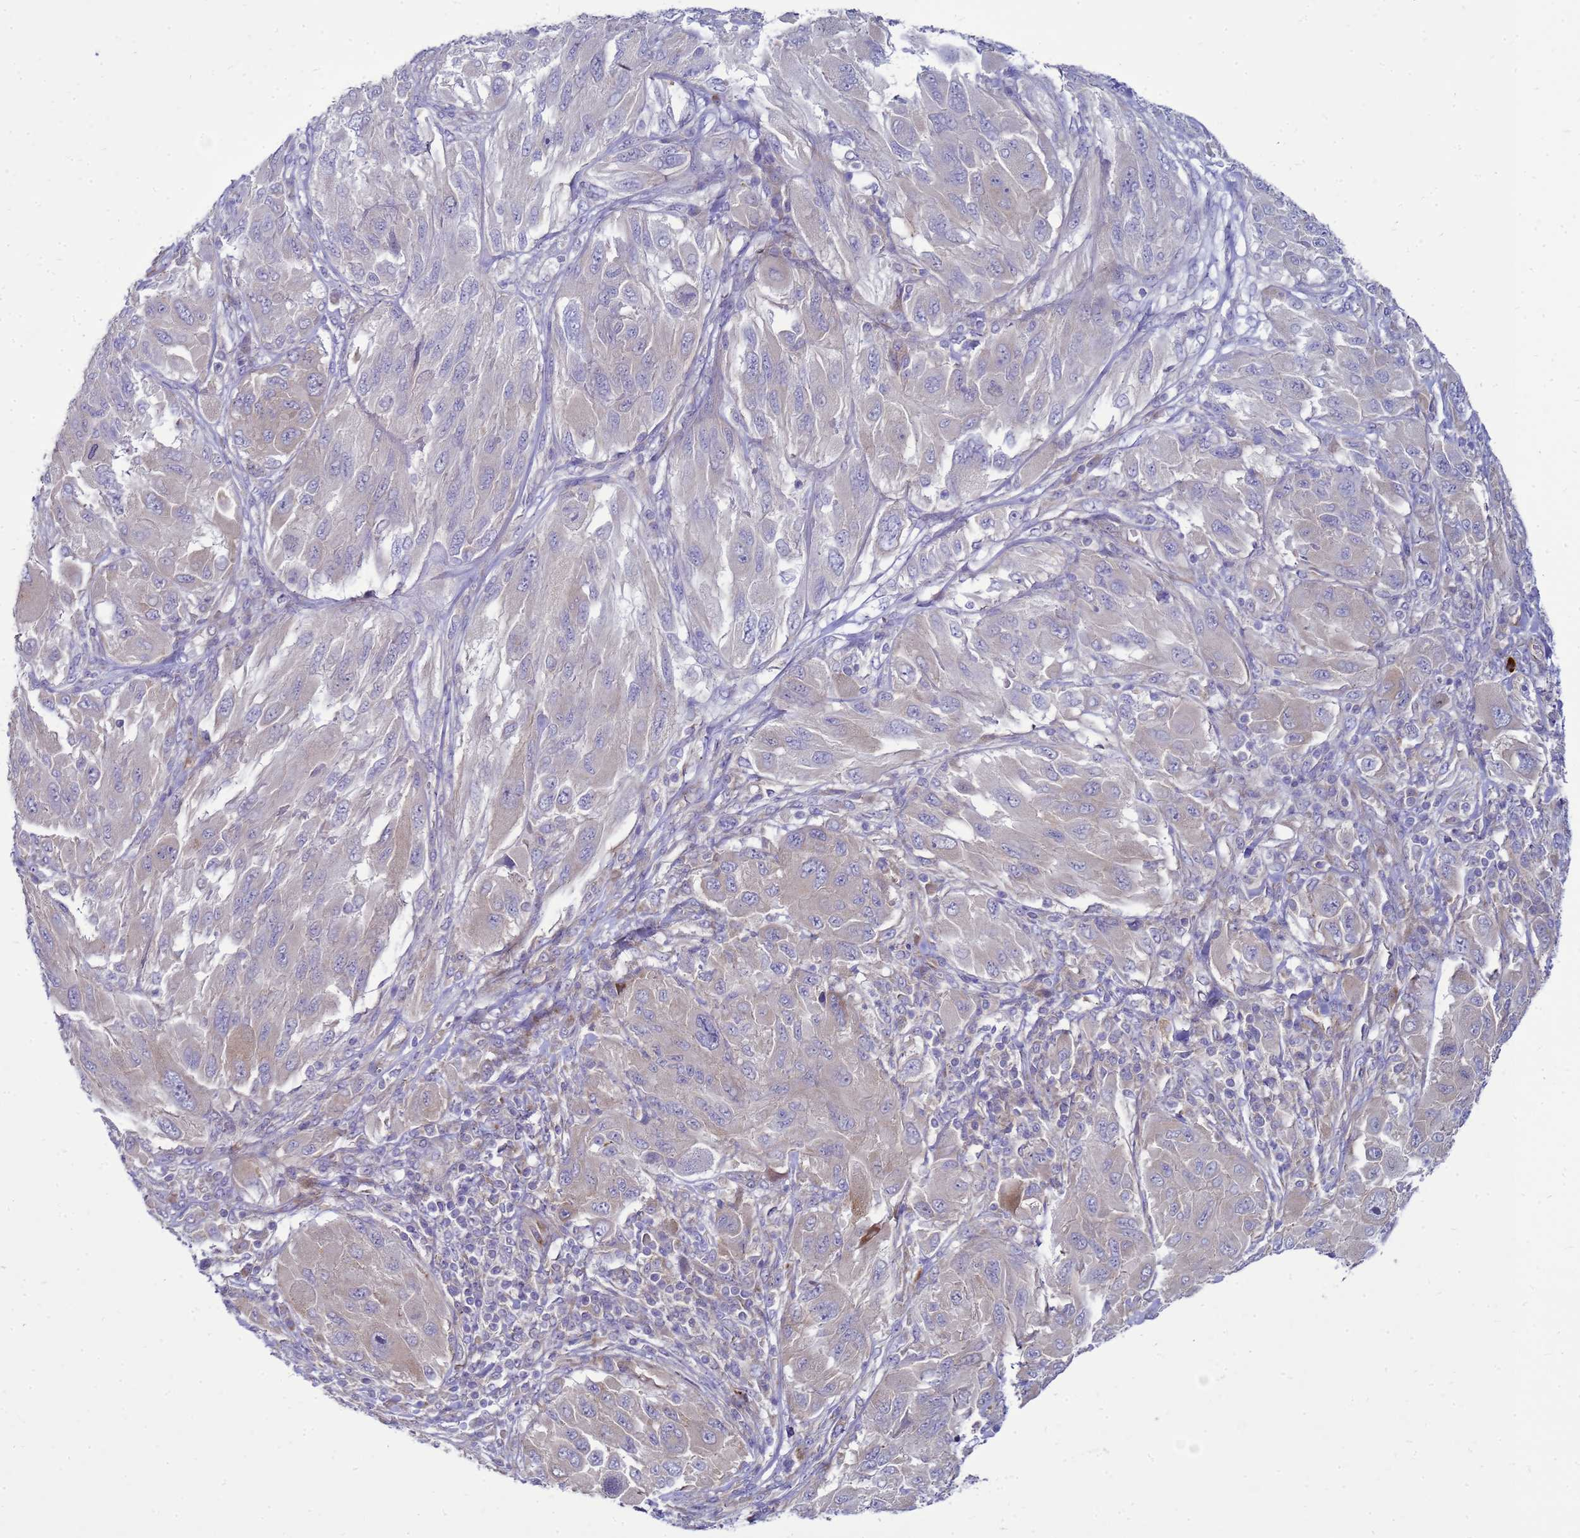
{"staining": {"intensity": "weak", "quantity": "<25%", "location": "cytoplasmic/membranous"}, "tissue": "melanoma", "cell_type": "Tumor cells", "image_type": "cancer", "snomed": [{"axis": "morphology", "description": "Malignant melanoma, NOS"}, {"axis": "topography", "description": "Skin"}], "caption": "Immunohistochemistry (IHC) of melanoma reveals no positivity in tumor cells.", "gene": "MON1B", "patient": {"sex": "female", "age": 91}}